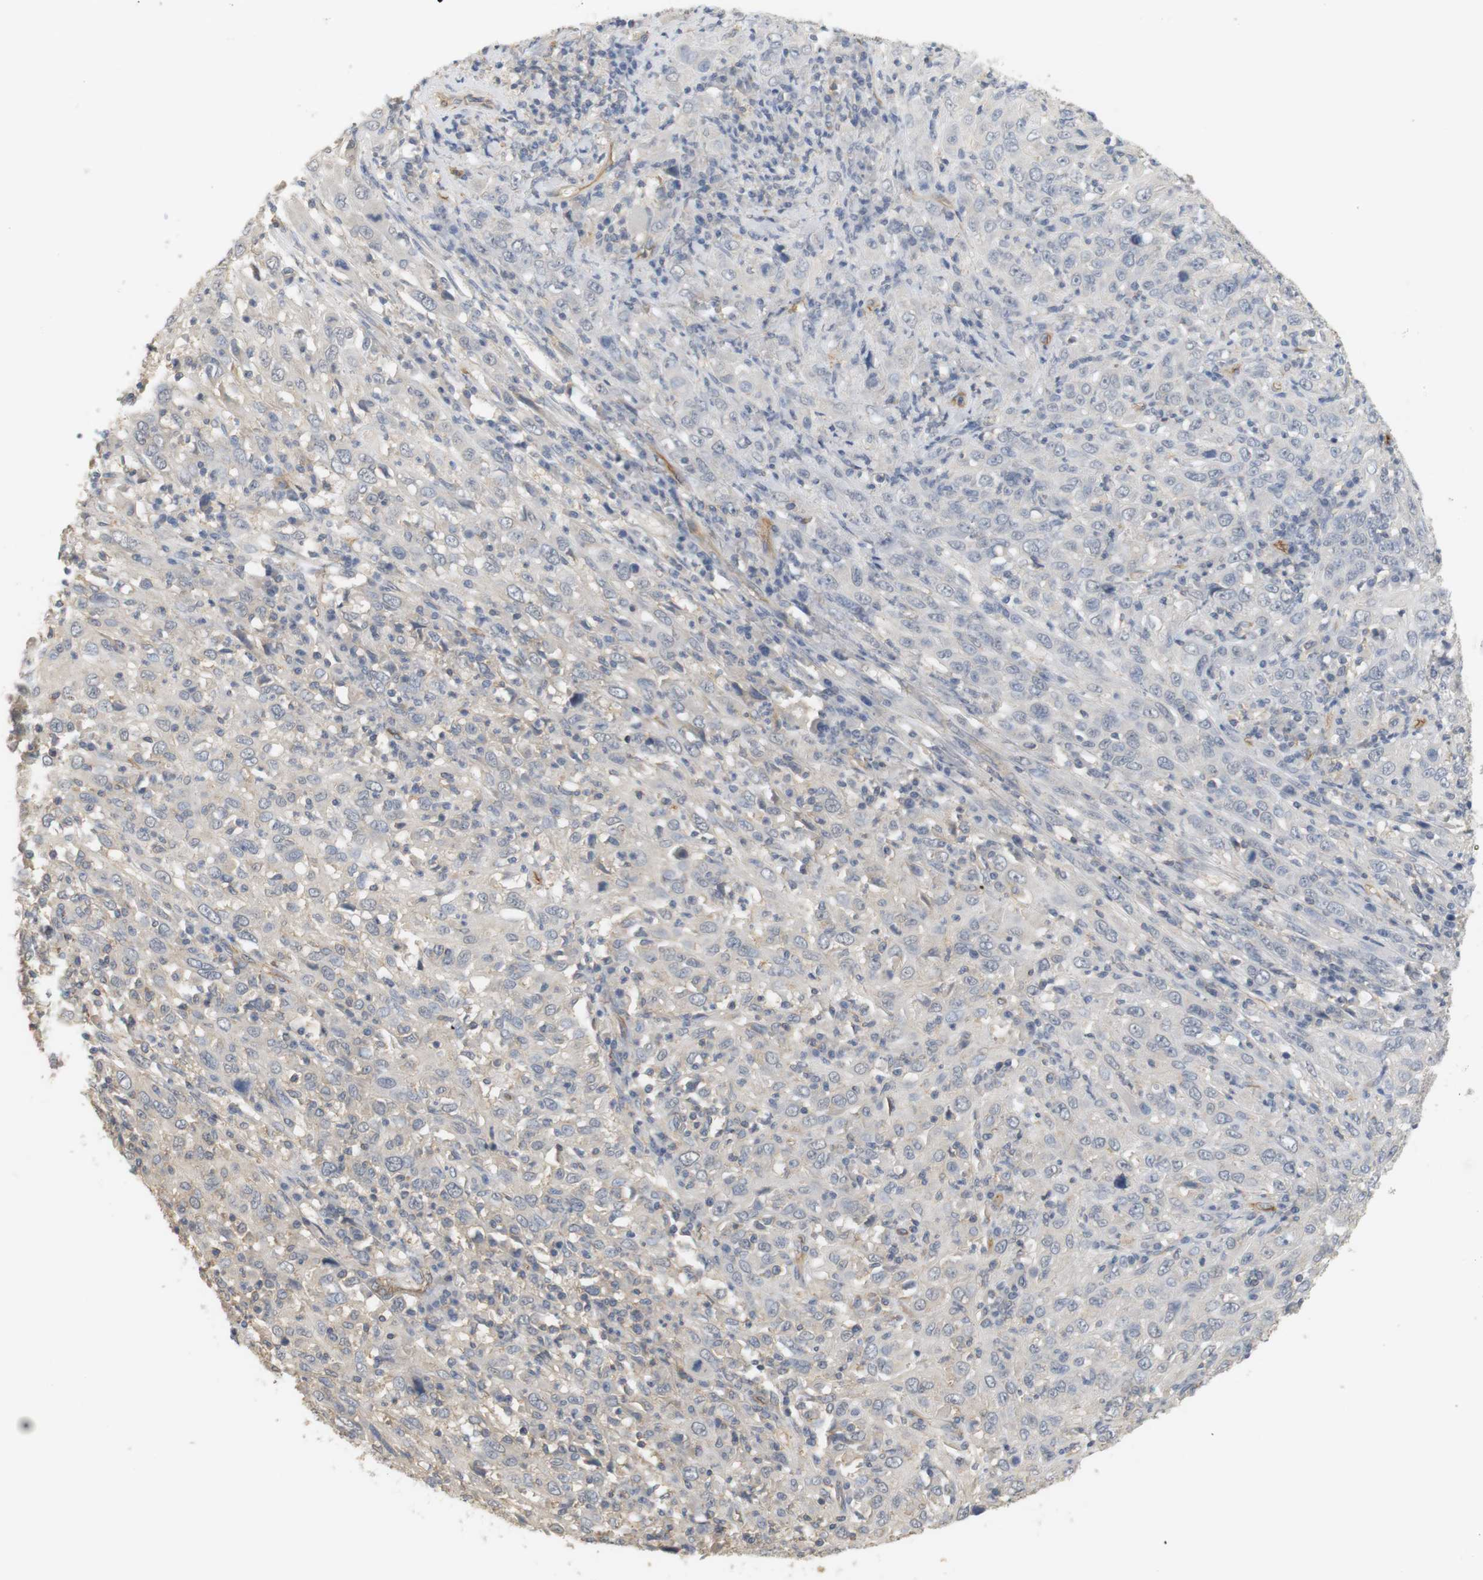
{"staining": {"intensity": "negative", "quantity": "none", "location": "none"}, "tissue": "cervical cancer", "cell_type": "Tumor cells", "image_type": "cancer", "snomed": [{"axis": "morphology", "description": "Squamous cell carcinoma, NOS"}, {"axis": "topography", "description": "Cervix"}], "caption": "The histopathology image exhibits no significant staining in tumor cells of cervical cancer (squamous cell carcinoma).", "gene": "OSR1", "patient": {"sex": "female", "age": 46}}